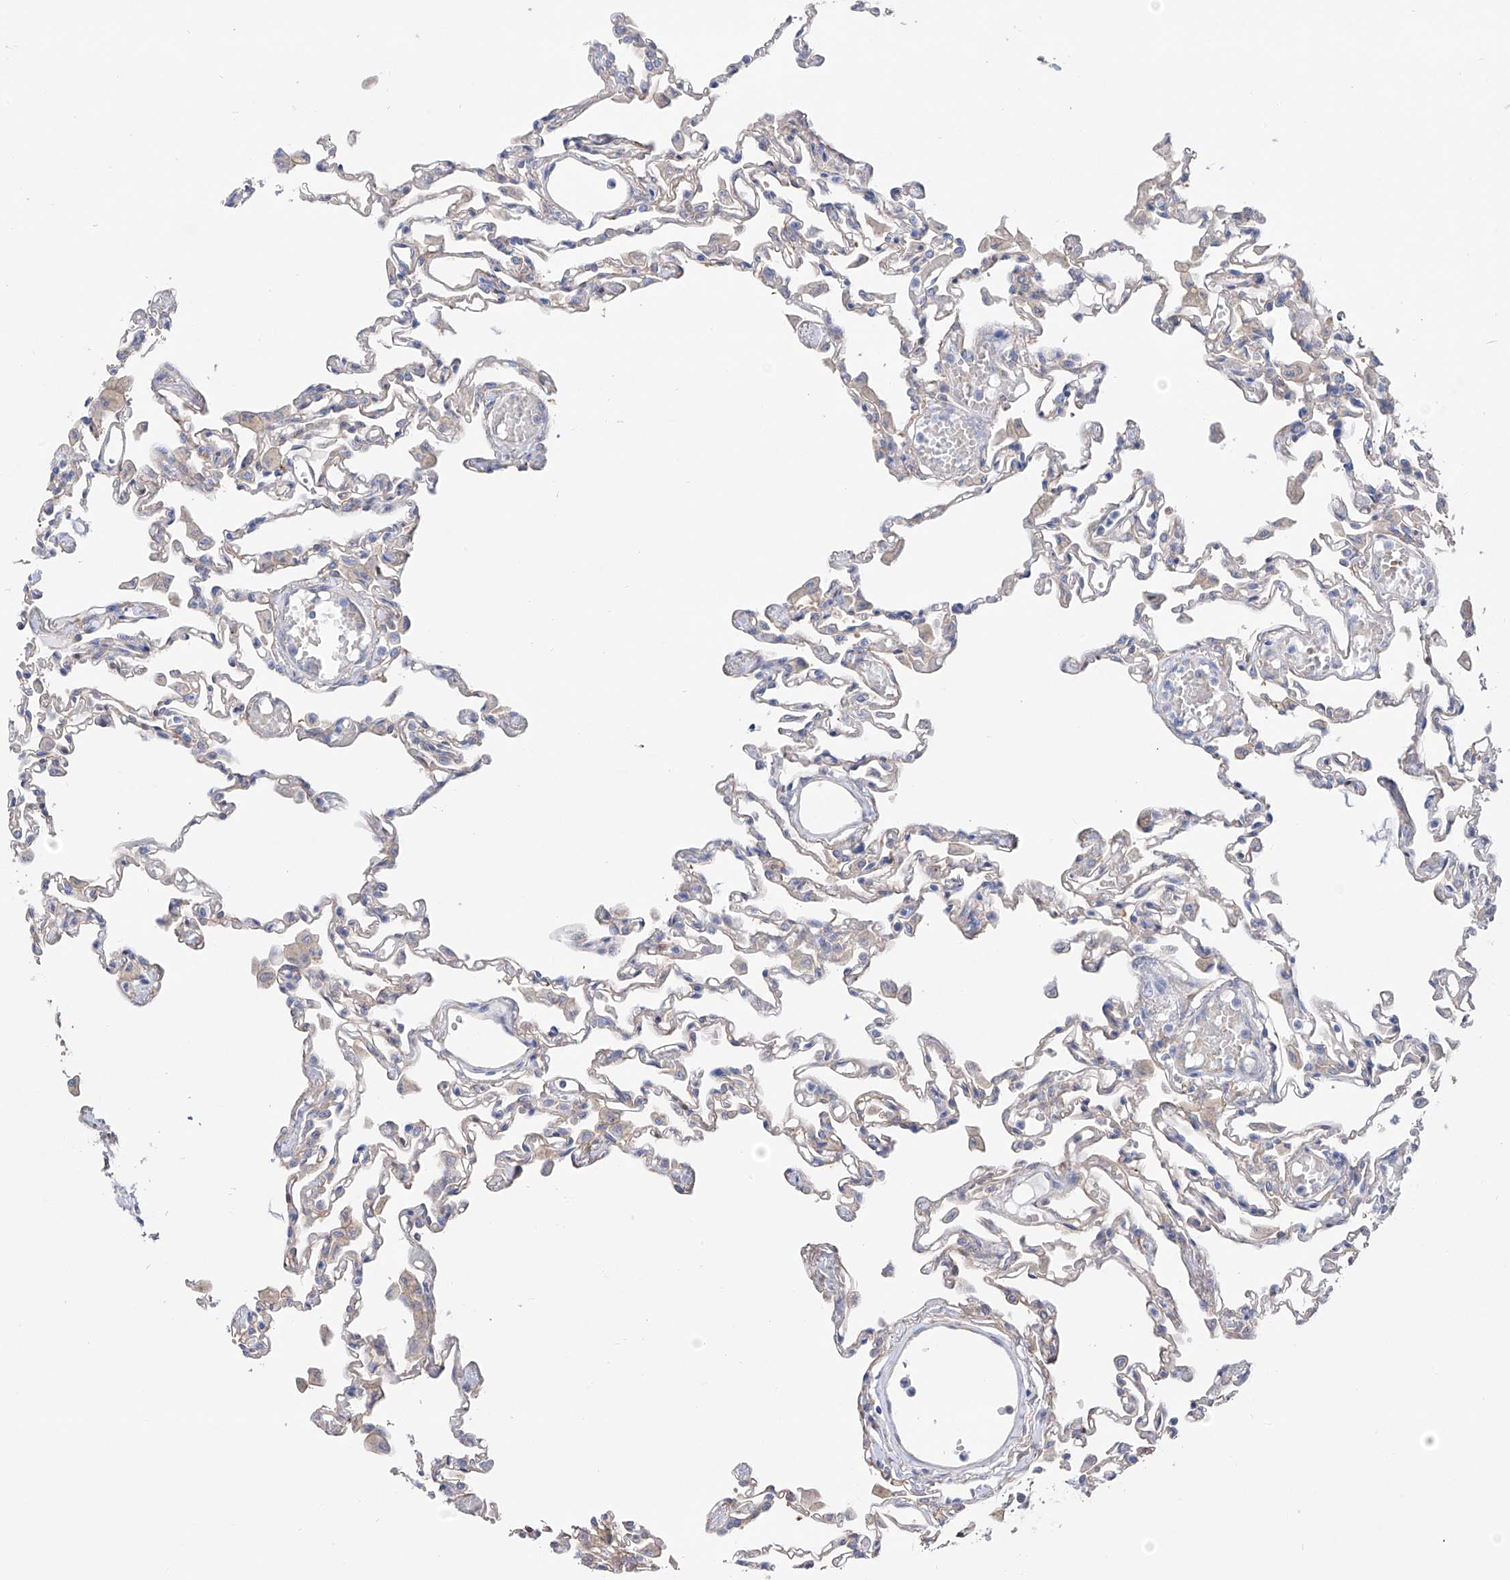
{"staining": {"intensity": "negative", "quantity": "none", "location": "none"}, "tissue": "lung", "cell_type": "Alveolar cells", "image_type": "normal", "snomed": [{"axis": "morphology", "description": "Normal tissue, NOS"}, {"axis": "topography", "description": "Bronchus"}, {"axis": "topography", "description": "Lung"}], "caption": "Histopathology image shows no significant protein staining in alveolar cells of unremarkable lung. (DAB immunohistochemistry (IHC) visualized using brightfield microscopy, high magnification).", "gene": "ZNF653", "patient": {"sex": "female", "age": 49}}